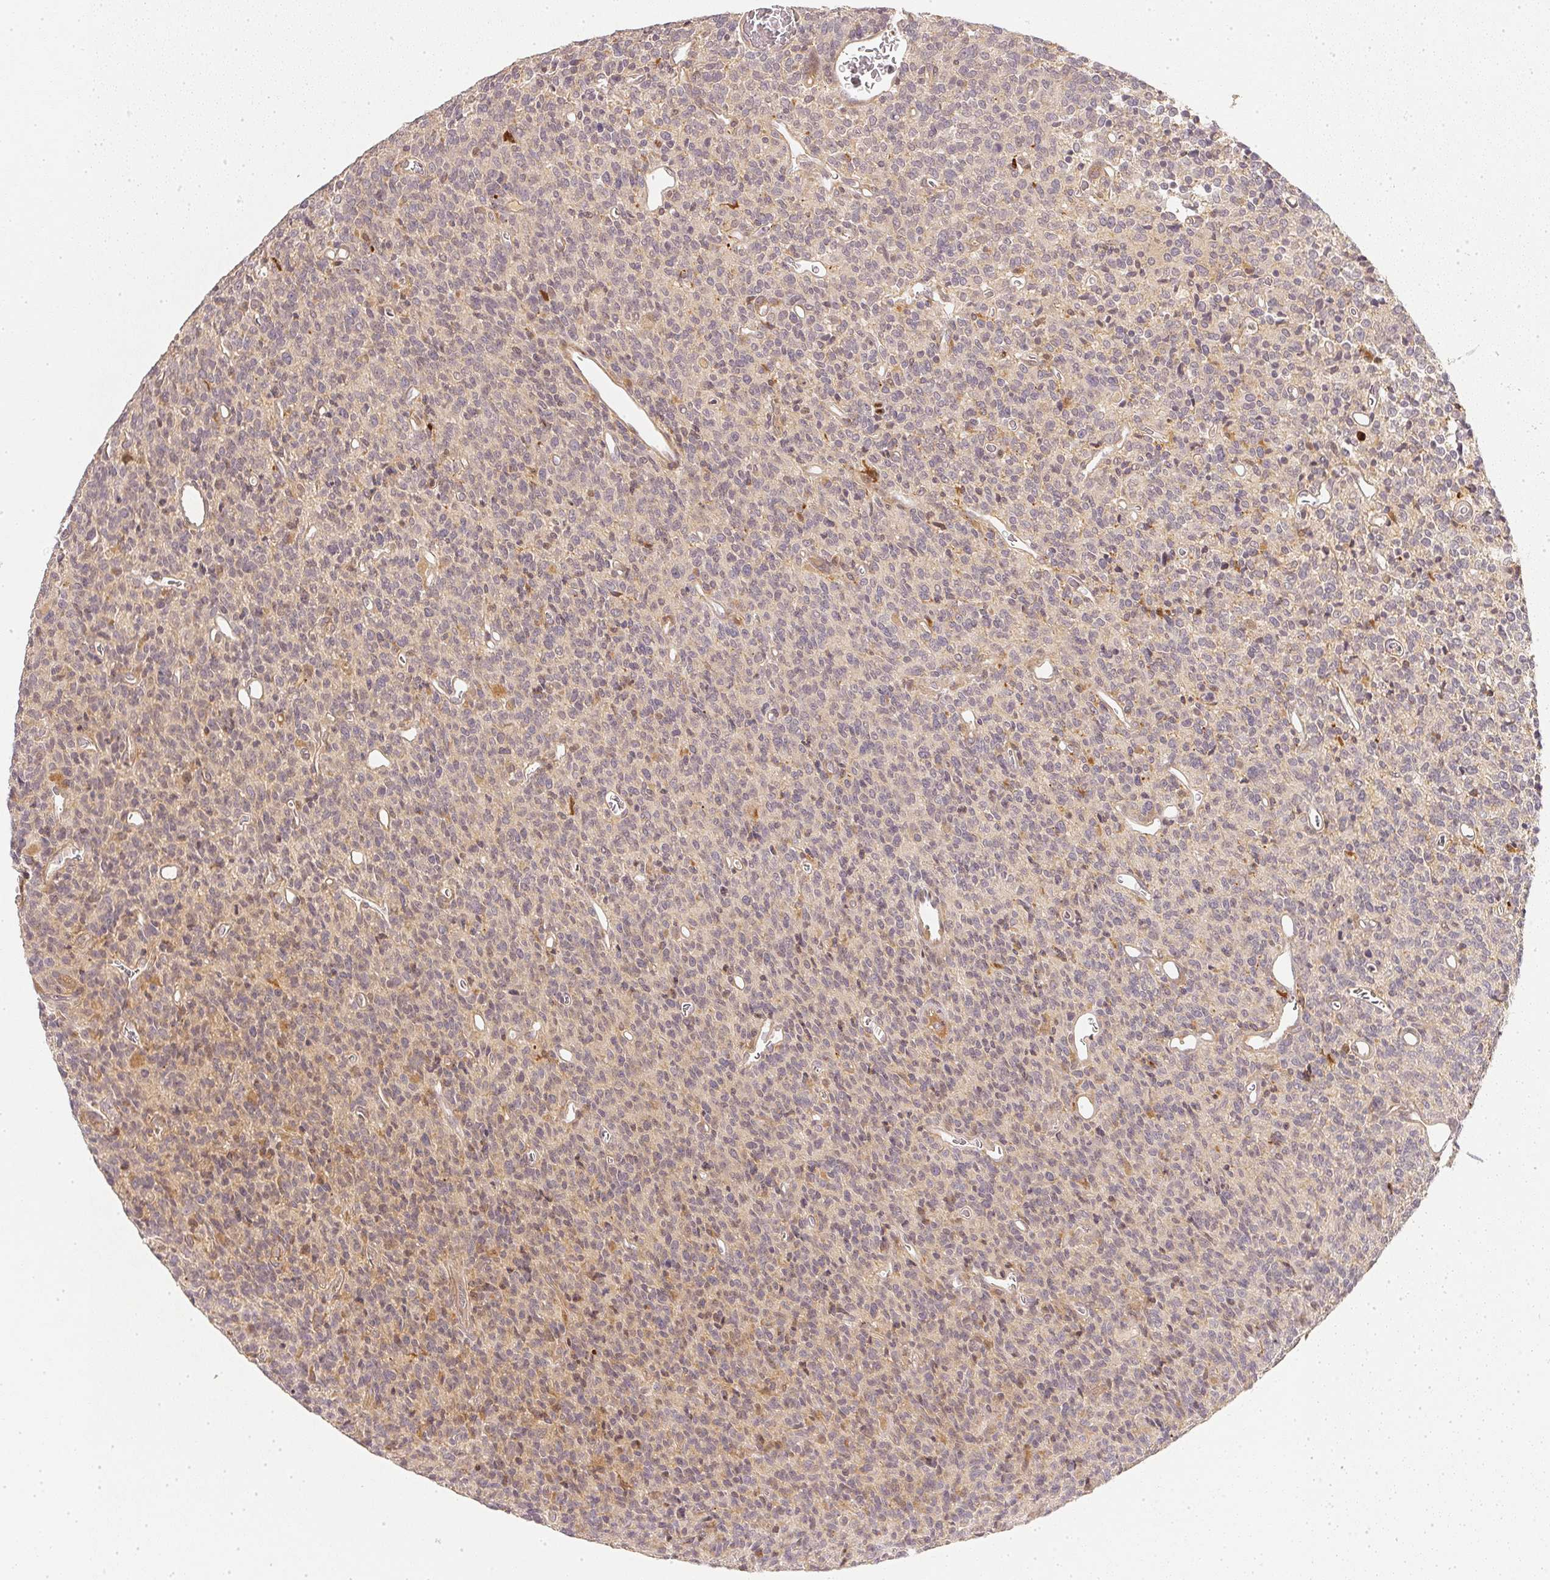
{"staining": {"intensity": "negative", "quantity": "none", "location": "none"}, "tissue": "glioma", "cell_type": "Tumor cells", "image_type": "cancer", "snomed": [{"axis": "morphology", "description": "Glioma, malignant, High grade"}, {"axis": "topography", "description": "Brain"}], "caption": "A high-resolution histopathology image shows IHC staining of glioma, which demonstrates no significant positivity in tumor cells.", "gene": "SERPINE1", "patient": {"sex": "male", "age": 76}}